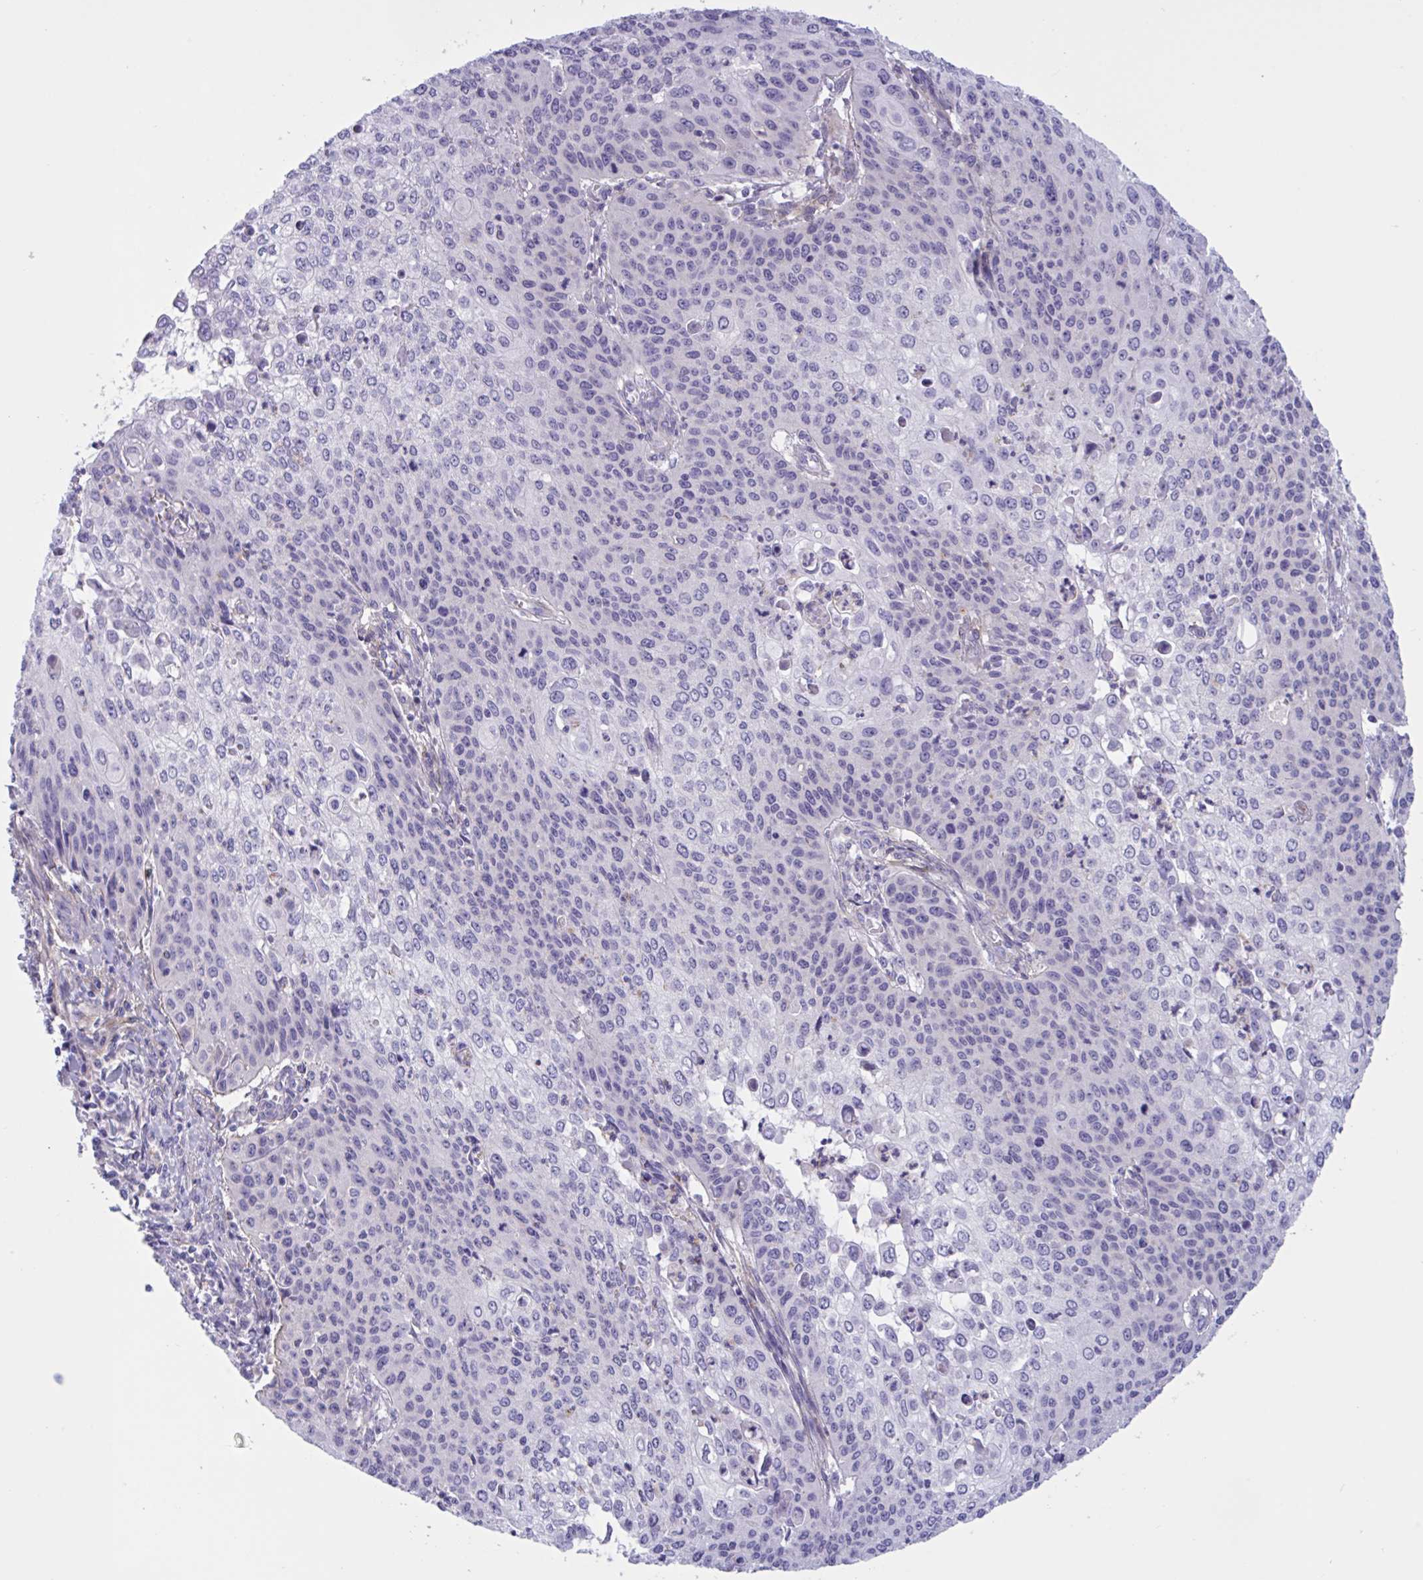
{"staining": {"intensity": "negative", "quantity": "none", "location": "none"}, "tissue": "cervical cancer", "cell_type": "Tumor cells", "image_type": "cancer", "snomed": [{"axis": "morphology", "description": "Squamous cell carcinoma, NOS"}, {"axis": "topography", "description": "Cervix"}], "caption": "The histopathology image exhibits no significant positivity in tumor cells of cervical cancer.", "gene": "OXLD1", "patient": {"sex": "female", "age": 65}}